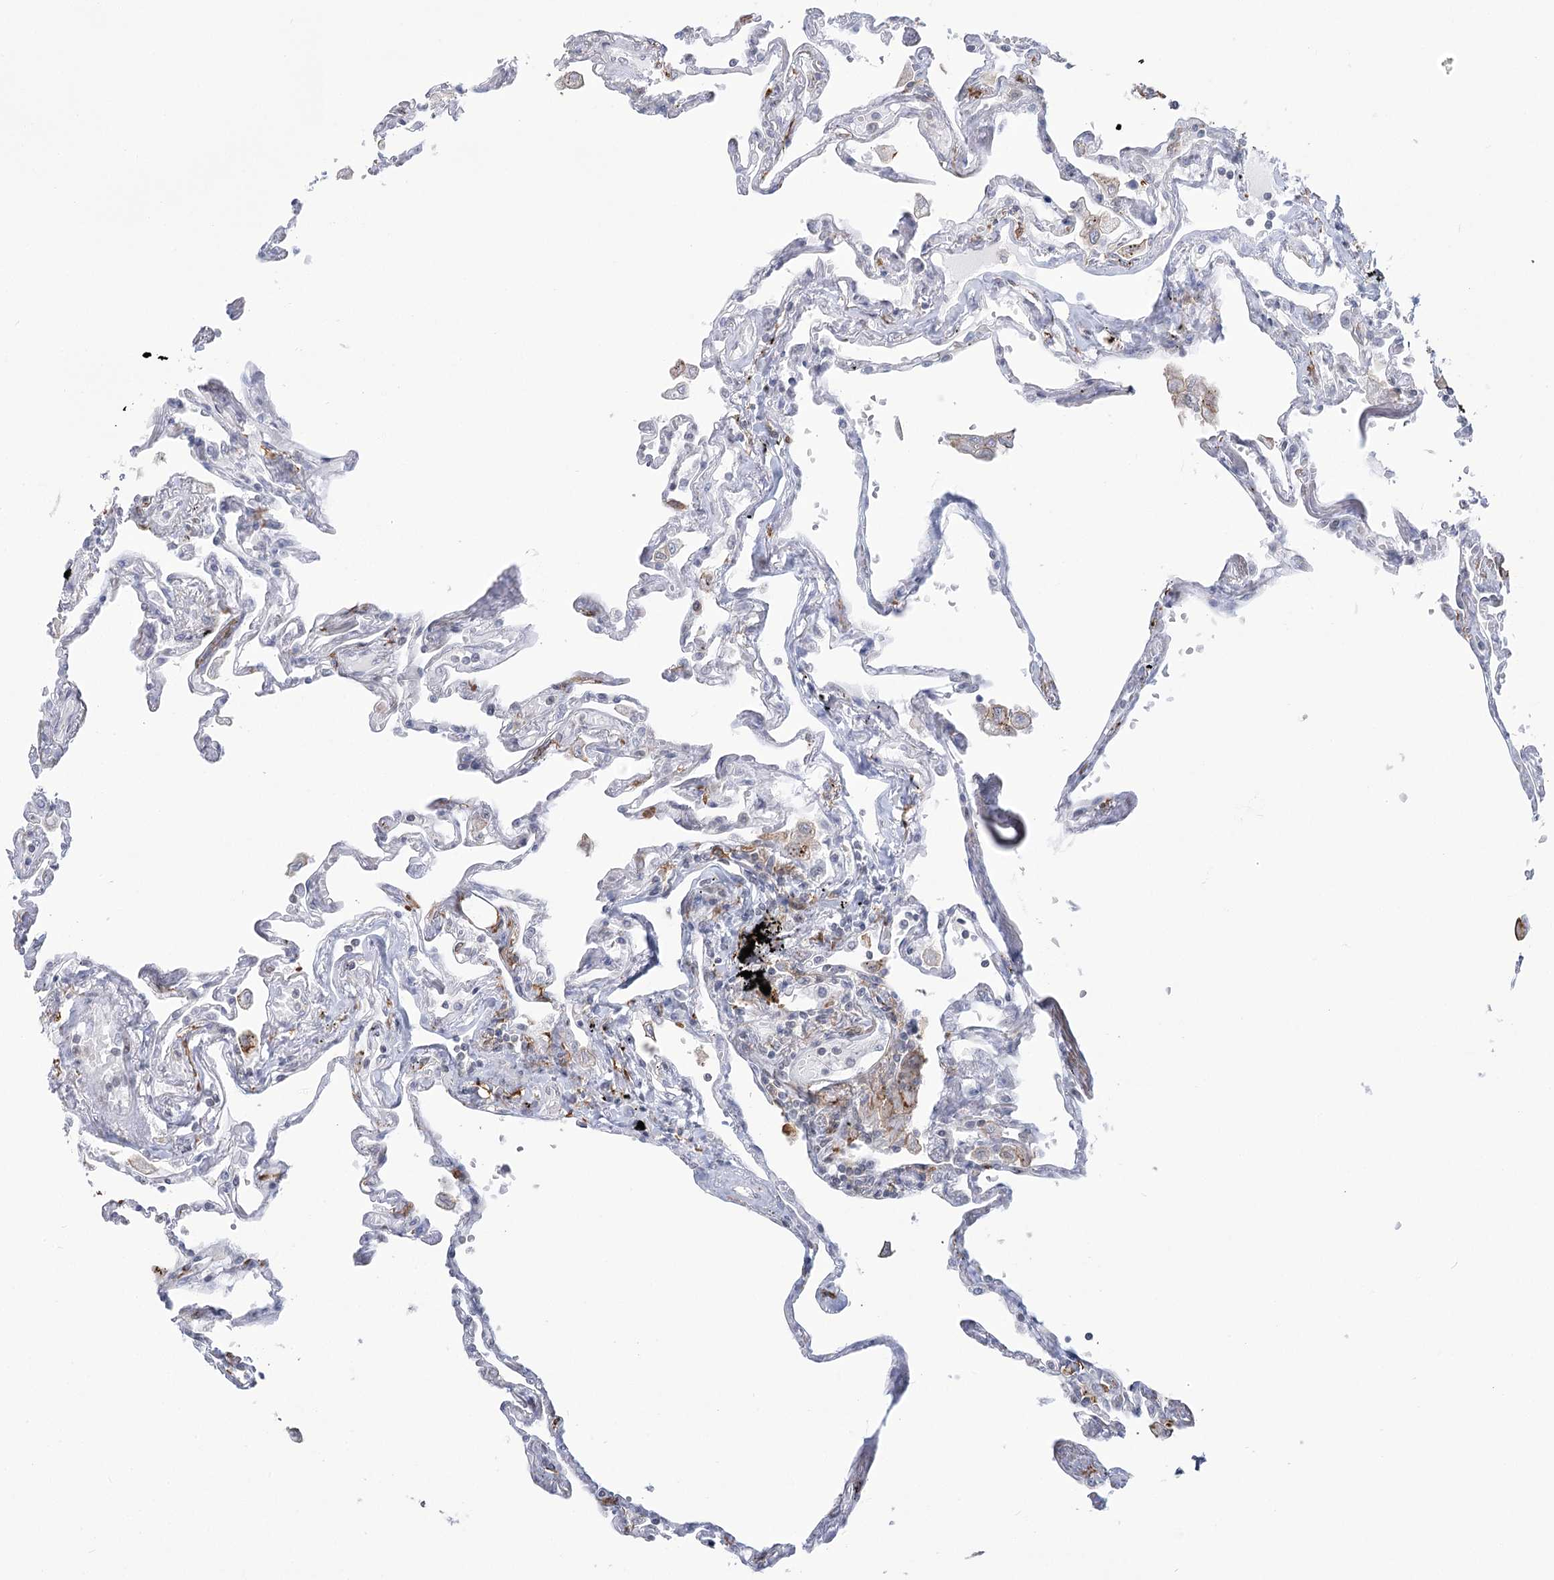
{"staining": {"intensity": "negative", "quantity": "none", "location": "none"}, "tissue": "lung", "cell_type": "Alveolar cells", "image_type": "normal", "snomed": [{"axis": "morphology", "description": "Normal tissue, NOS"}, {"axis": "topography", "description": "Lung"}], "caption": "Human lung stained for a protein using IHC demonstrates no positivity in alveolar cells.", "gene": "C11orf1", "patient": {"sex": "female", "age": 67}}